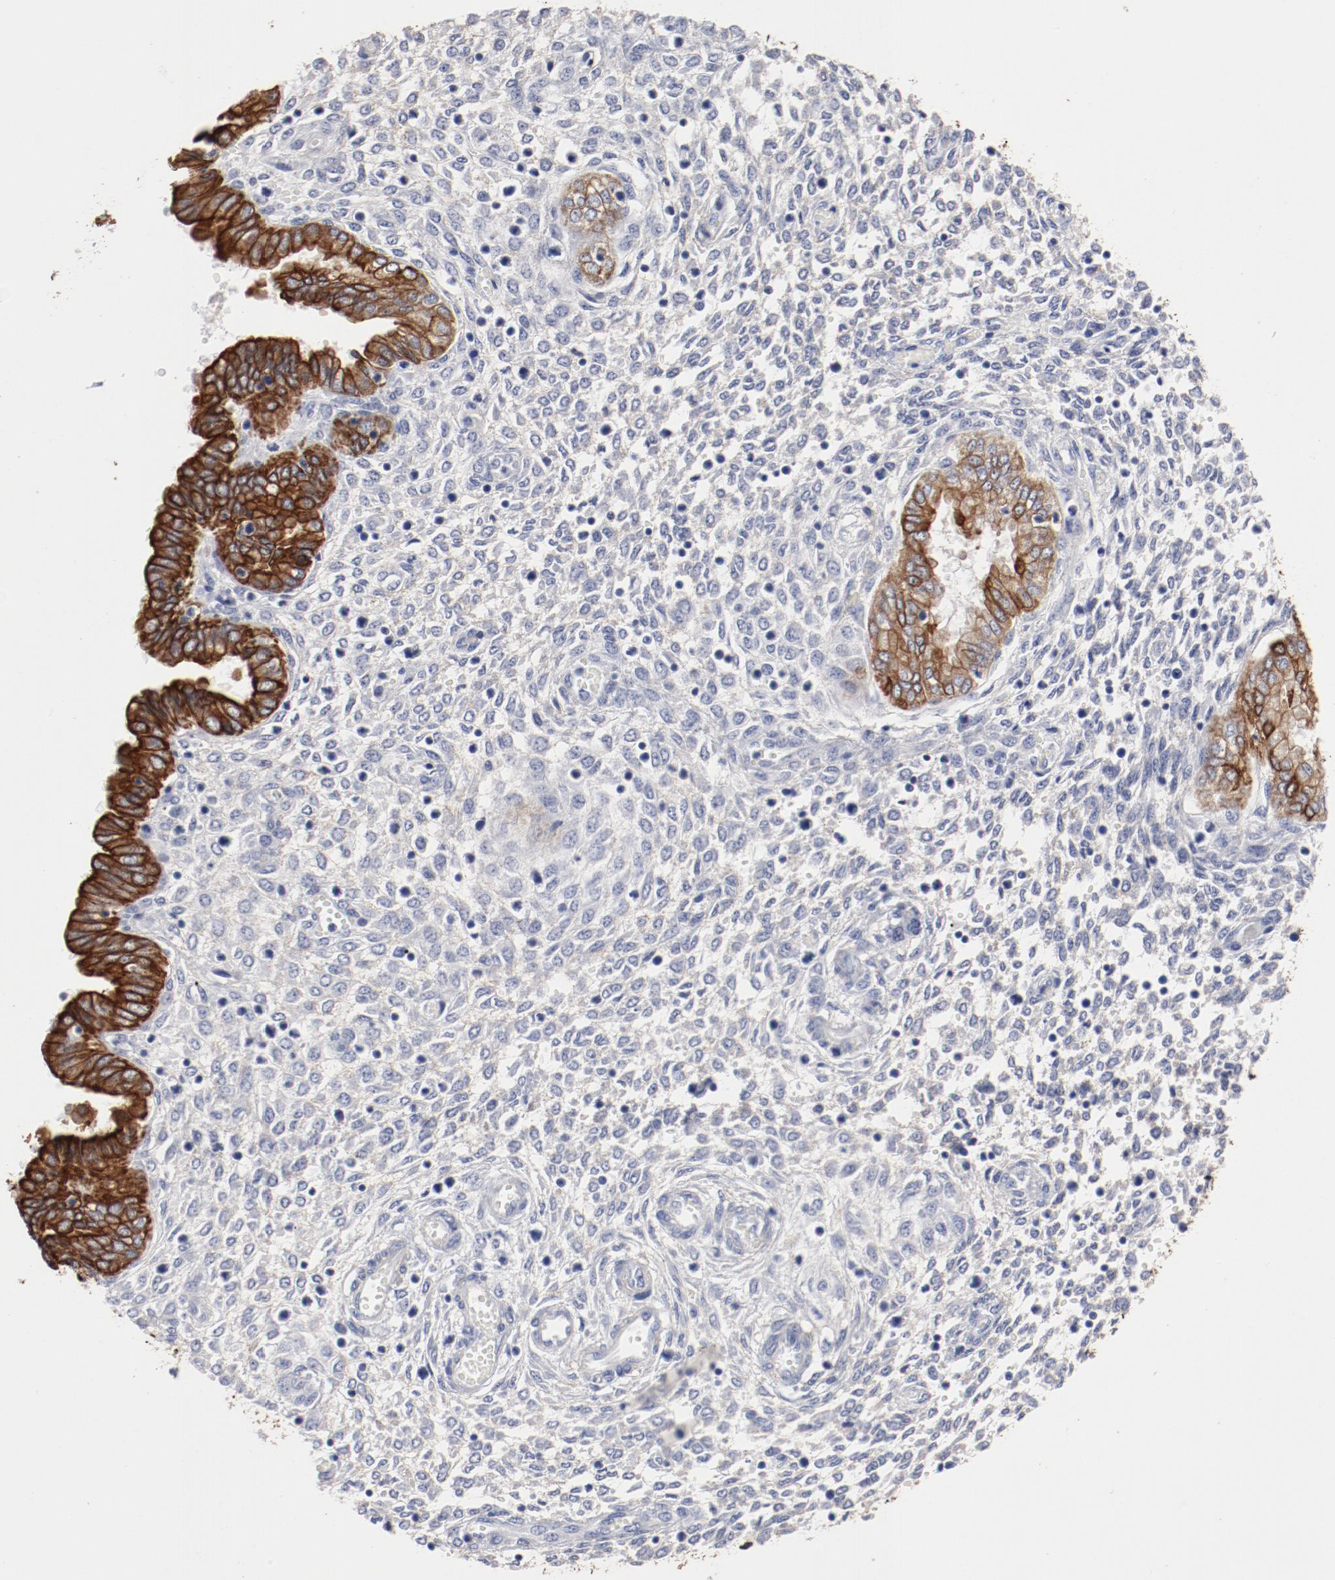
{"staining": {"intensity": "negative", "quantity": "none", "location": "none"}, "tissue": "endometrium", "cell_type": "Cells in endometrial stroma", "image_type": "normal", "snomed": [{"axis": "morphology", "description": "Normal tissue, NOS"}, {"axis": "topography", "description": "Endometrium"}], "caption": "DAB (3,3'-diaminobenzidine) immunohistochemical staining of normal endometrium displays no significant positivity in cells in endometrial stroma. (Immunohistochemistry (ihc), brightfield microscopy, high magnification).", "gene": "TSPAN6", "patient": {"sex": "female", "age": 33}}